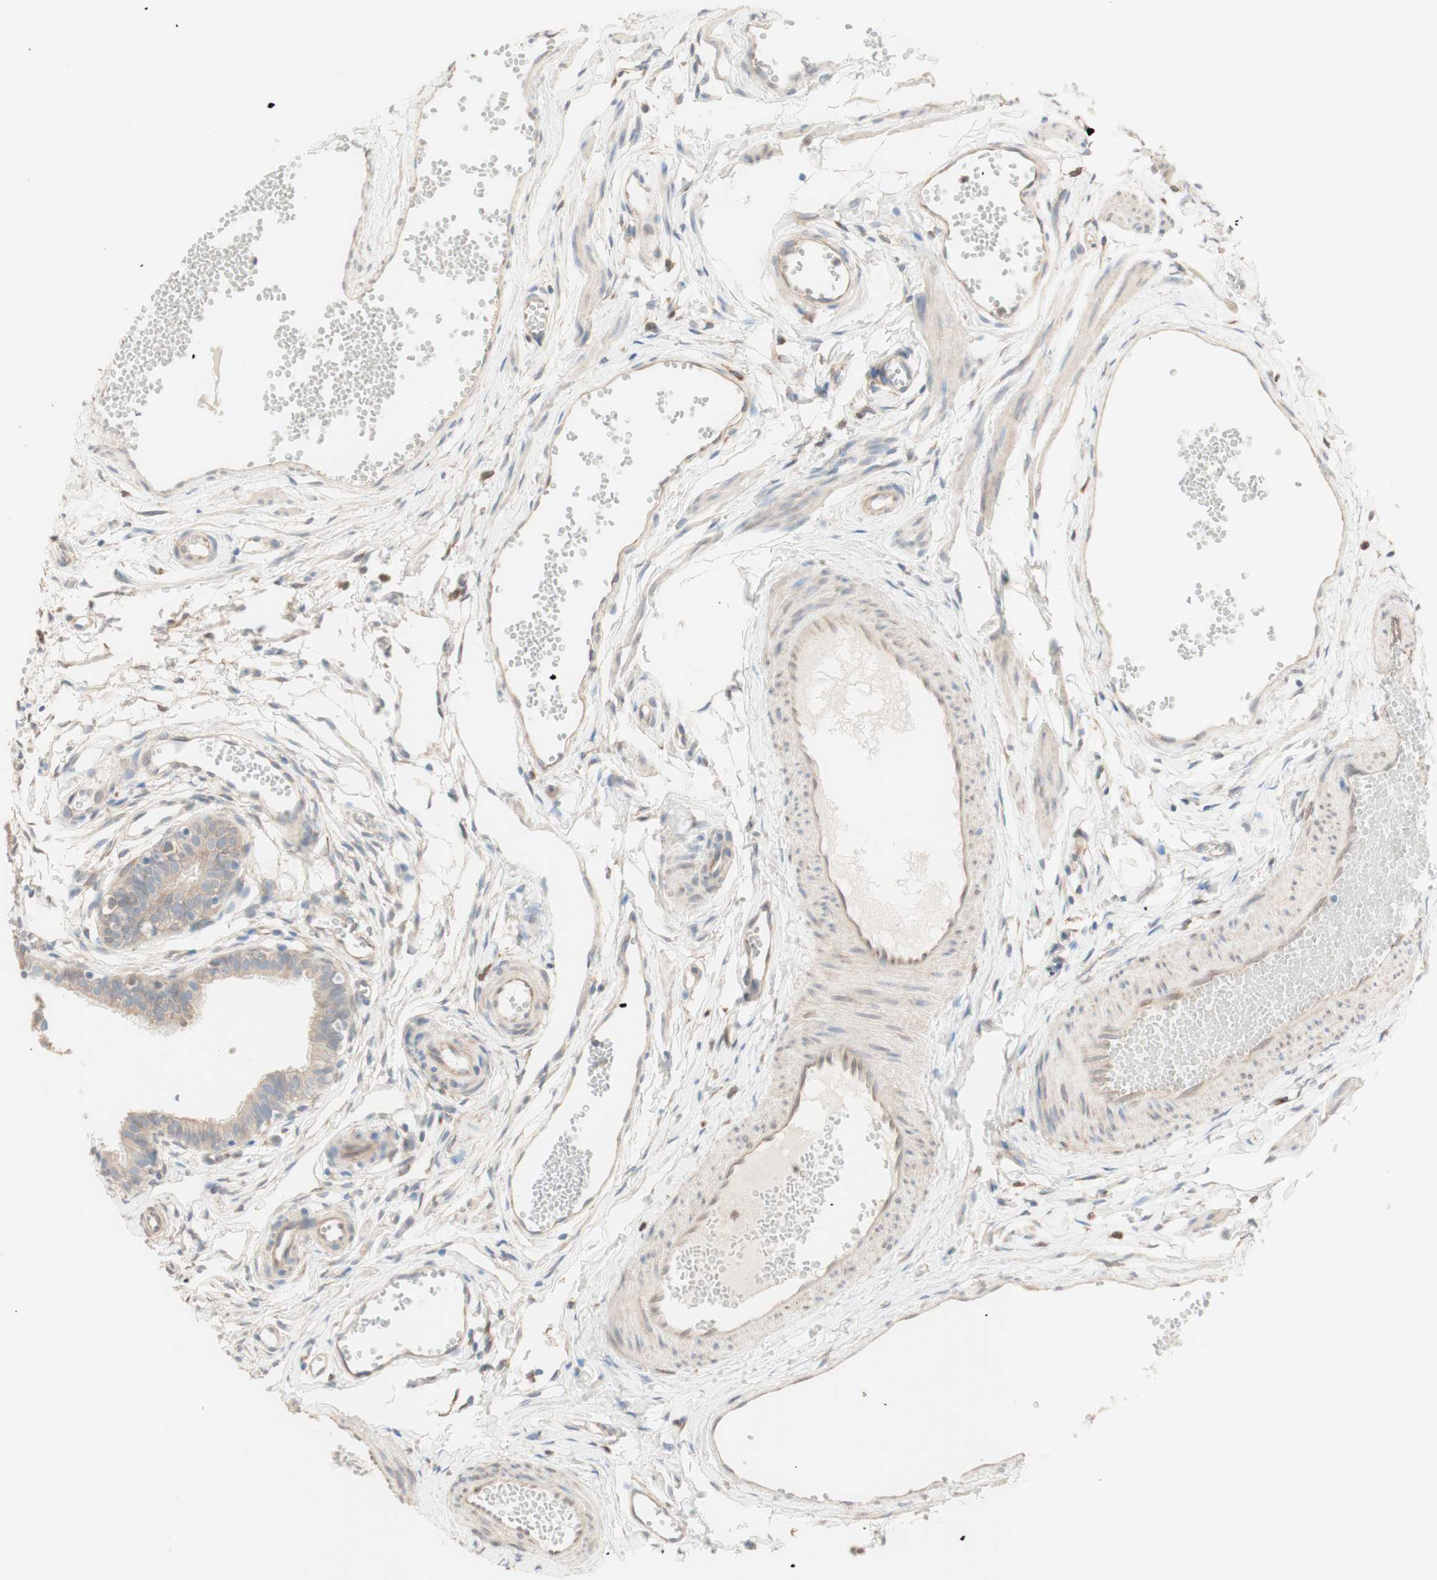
{"staining": {"intensity": "weak", "quantity": ">75%", "location": "cytoplasmic/membranous"}, "tissue": "fallopian tube", "cell_type": "Glandular cells", "image_type": "normal", "snomed": [{"axis": "morphology", "description": "Normal tissue, NOS"}, {"axis": "topography", "description": "Fallopian tube"}, {"axis": "topography", "description": "Placenta"}], "caption": "Immunohistochemistry (IHC) image of unremarkable fallopian tube: human fallopian tube stained using IHC exhibits low levels of weak protein expression localized specifically in the cytoplasmic/membranous of glandular cells, appearing as a cytoplasmic/membranous brown color.", "gene": "COMT", "patient": {"sex": "female", "age": 34}}